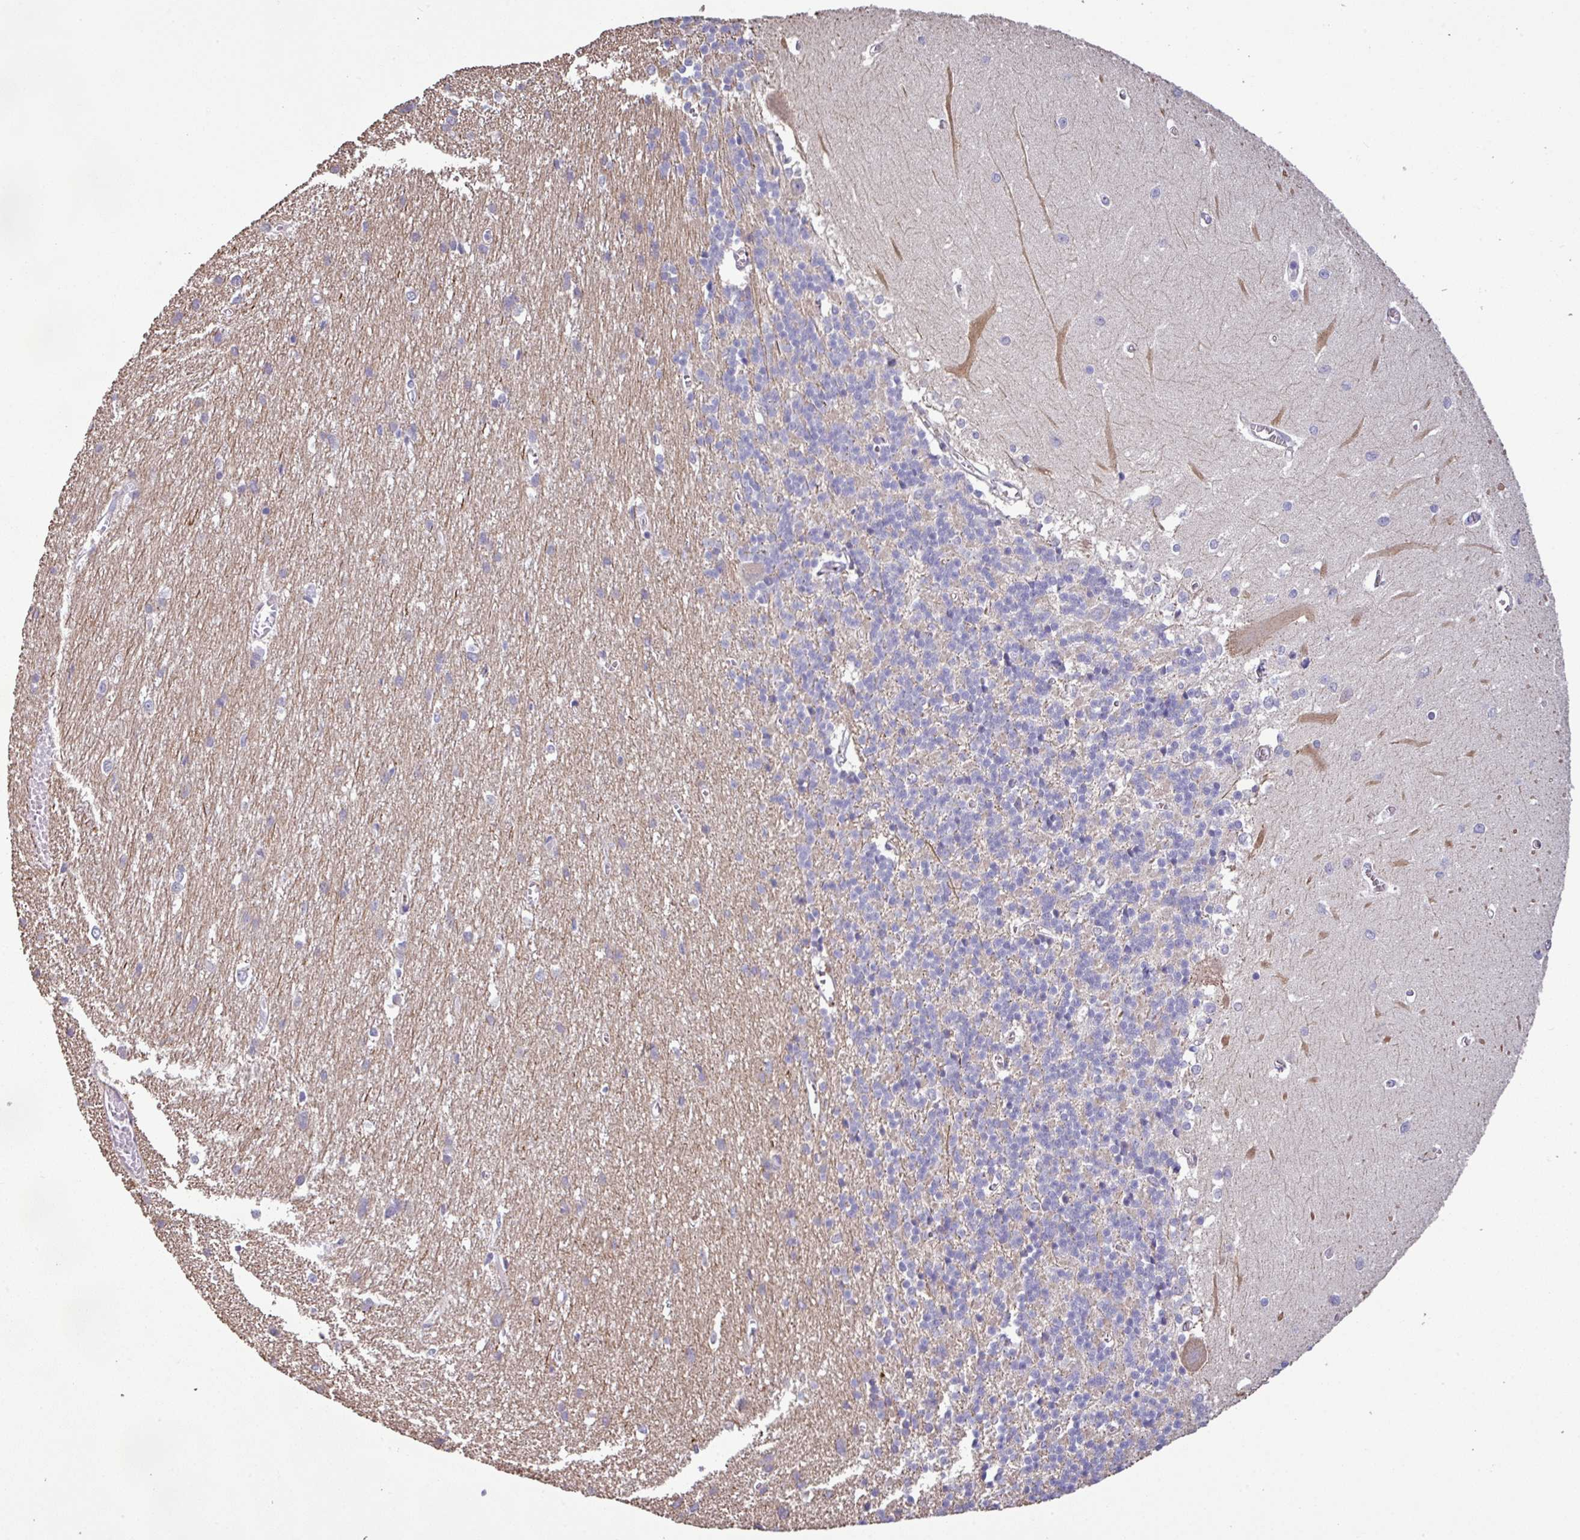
{"staining": {"intensity": "negative", "quantity": "none", "location": "none"}, "tissue": "cerebellum", "cell_type": "Cells in granular layer", "image_type": "normal", "snomed": [{"axis": "morphology", "description": "Normal tissue, NOS"}, {"axis": "topography", "description": "Cerebellum"}], "caption": "IHC of normal cerebellum reveals no positivity in cells in granular layer.", "gene": "ISLR", "patient": {"sex": "male", "age": 37}}